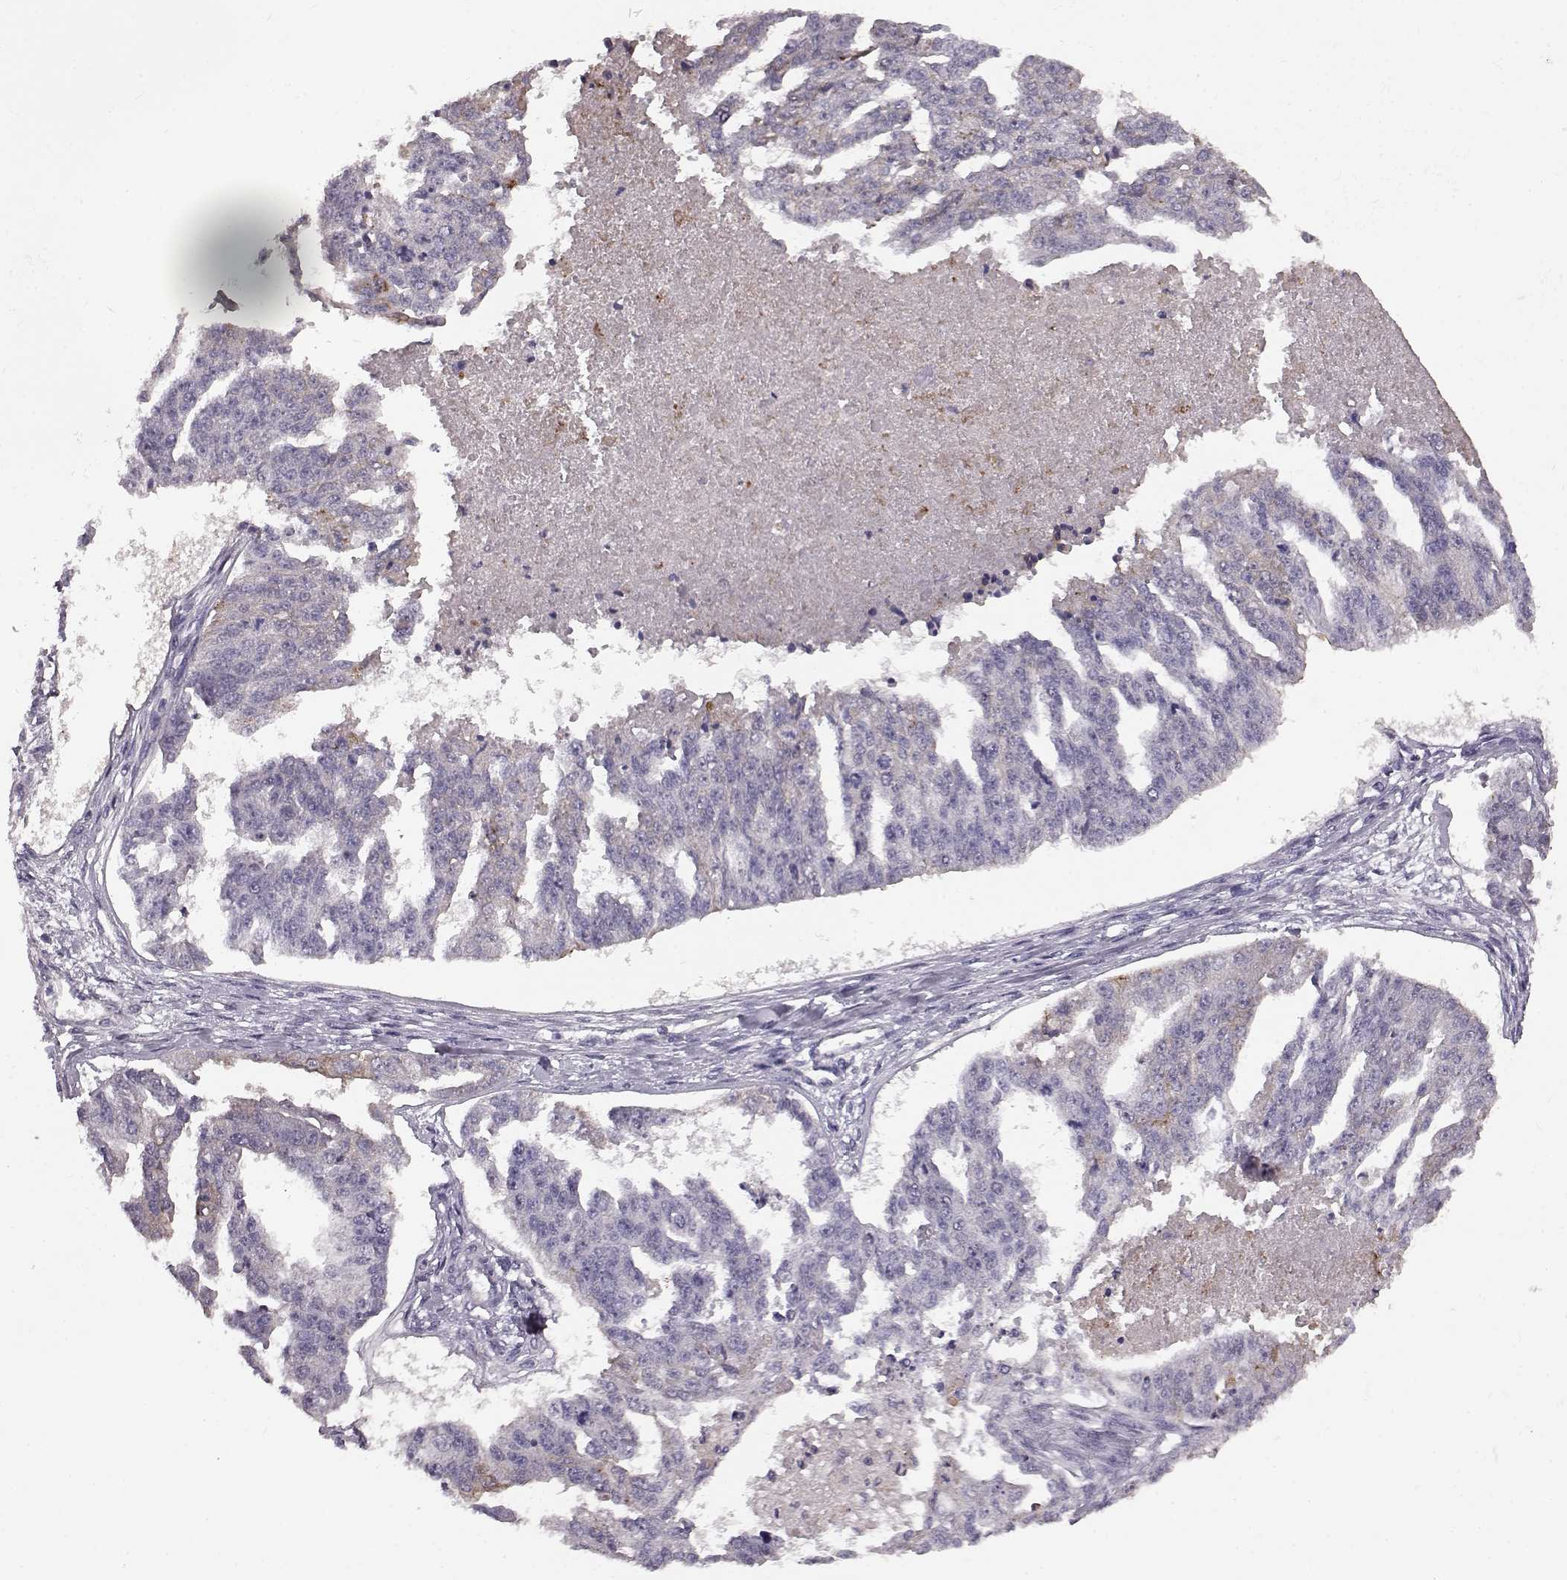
{"staining": {"intensity": "moderate", "quantity": "<25%", "location": "cytoplasmic/membranous"}, "tissue": "ovarian cancer", "cell_type": "Tumor cells", "image_type": "cancer", "snomed": [{"axis": "morphology", "description": "Cystadenocarcinoma, serous, NOS"}, {"axis": "topography", "description": "Ovary"}], "caption": "The micrograph shows a brown stain indicating the presence of a protein in the cytoplasmic/membranous of tumor cells in serous cystadenocarcinoma (ovarian).", "gene": "CCNF", "patient": {"sex": "female", "age": 58}}